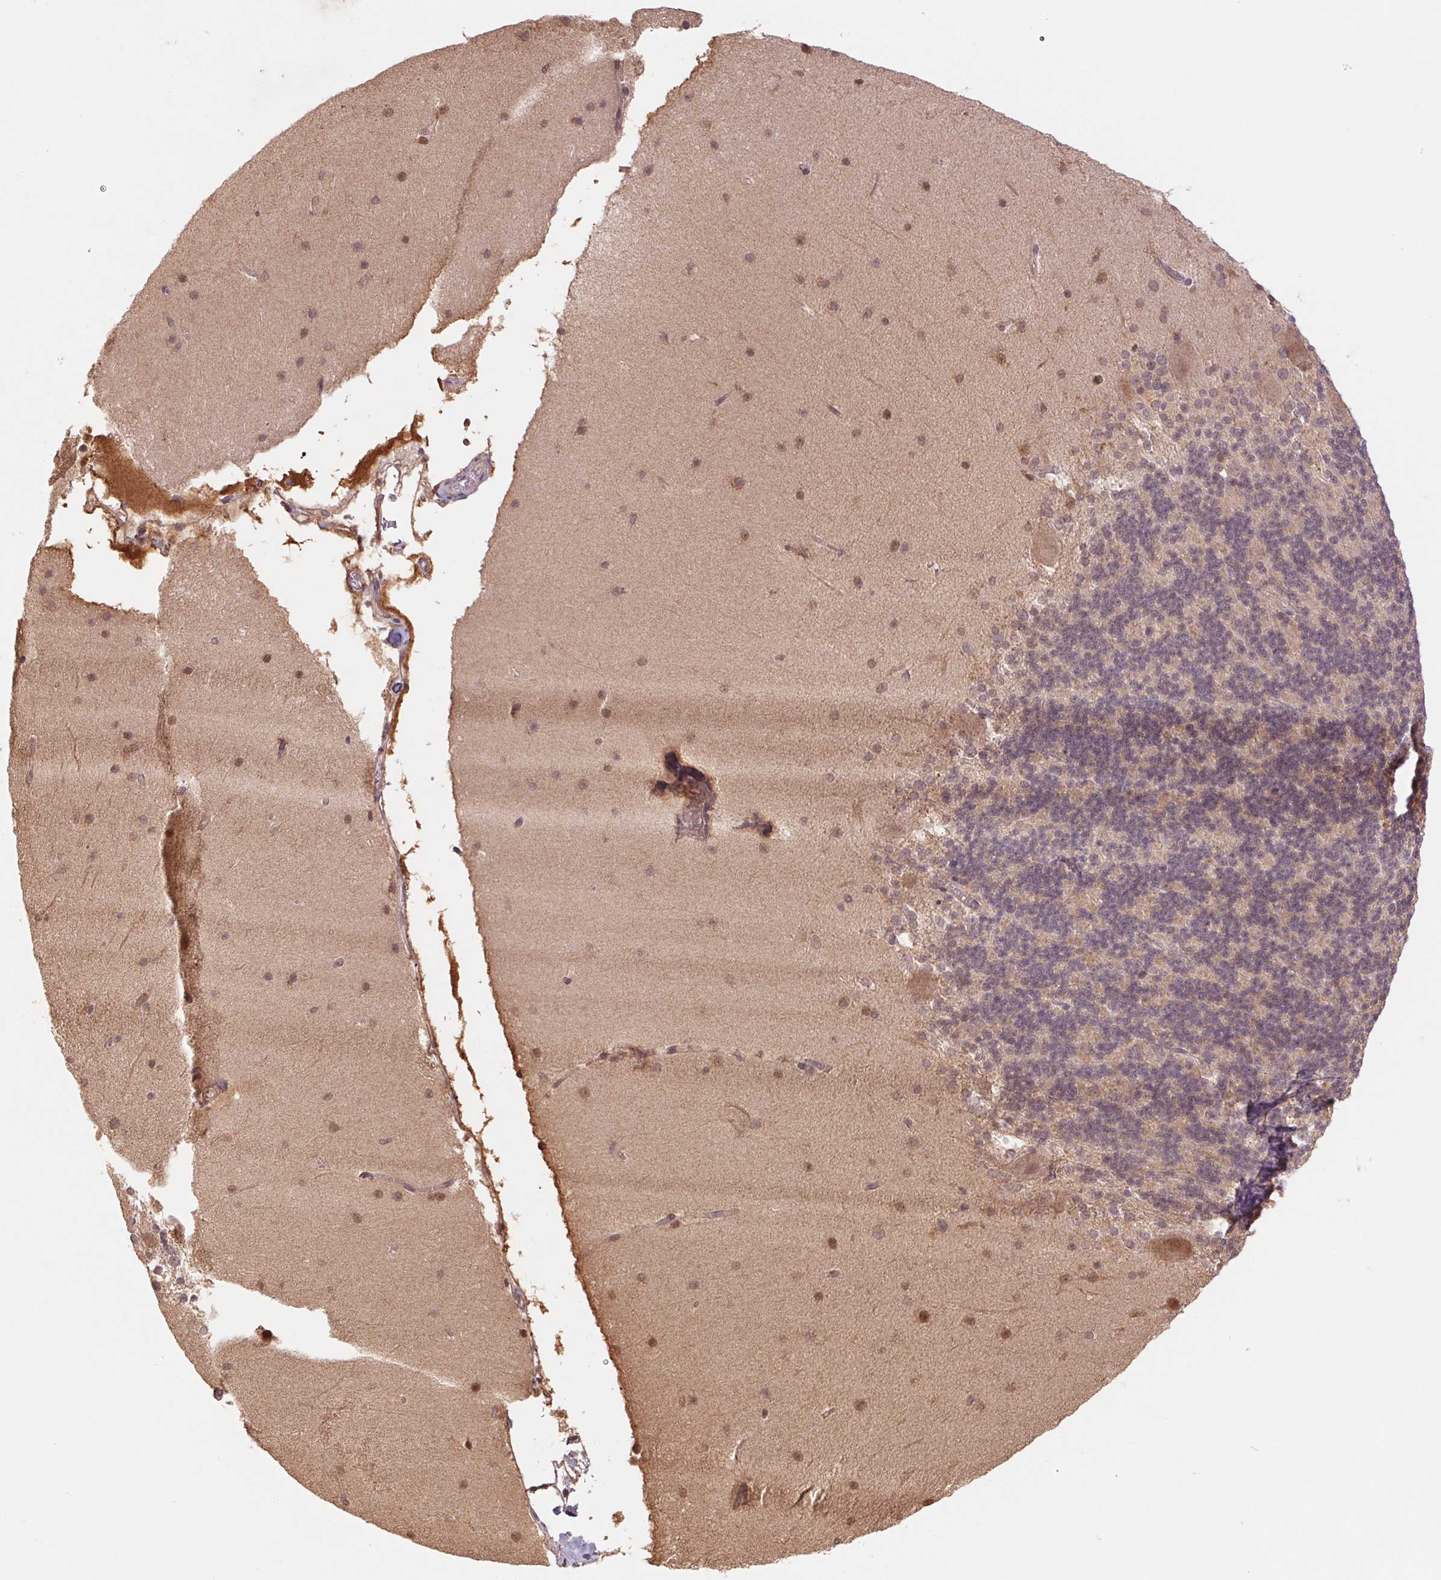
{"staining": {"intensity": "weak", "quantity": ">75%", "location": "cytoplasmic/membranous"}, "tissue": "cerebellum", "cell_type": "Cells in granular layer", "image_type": "normal", "snomed": [{"axis": "morphology", "description": "Normal tissue, NOS"}, {"axis": "topography", "description": "Cerebellum"}], "caption": "Brown immunohistochemical staining in unremarkable cerebellum shows weak cytoplasmic/membranous expression in approximately >75% of cells in granular layer. Ihc stains the protein in brown and the nuclei are stained blue.", "gene": "RRM1", "patient": {"sex": "female", "age": 19}}